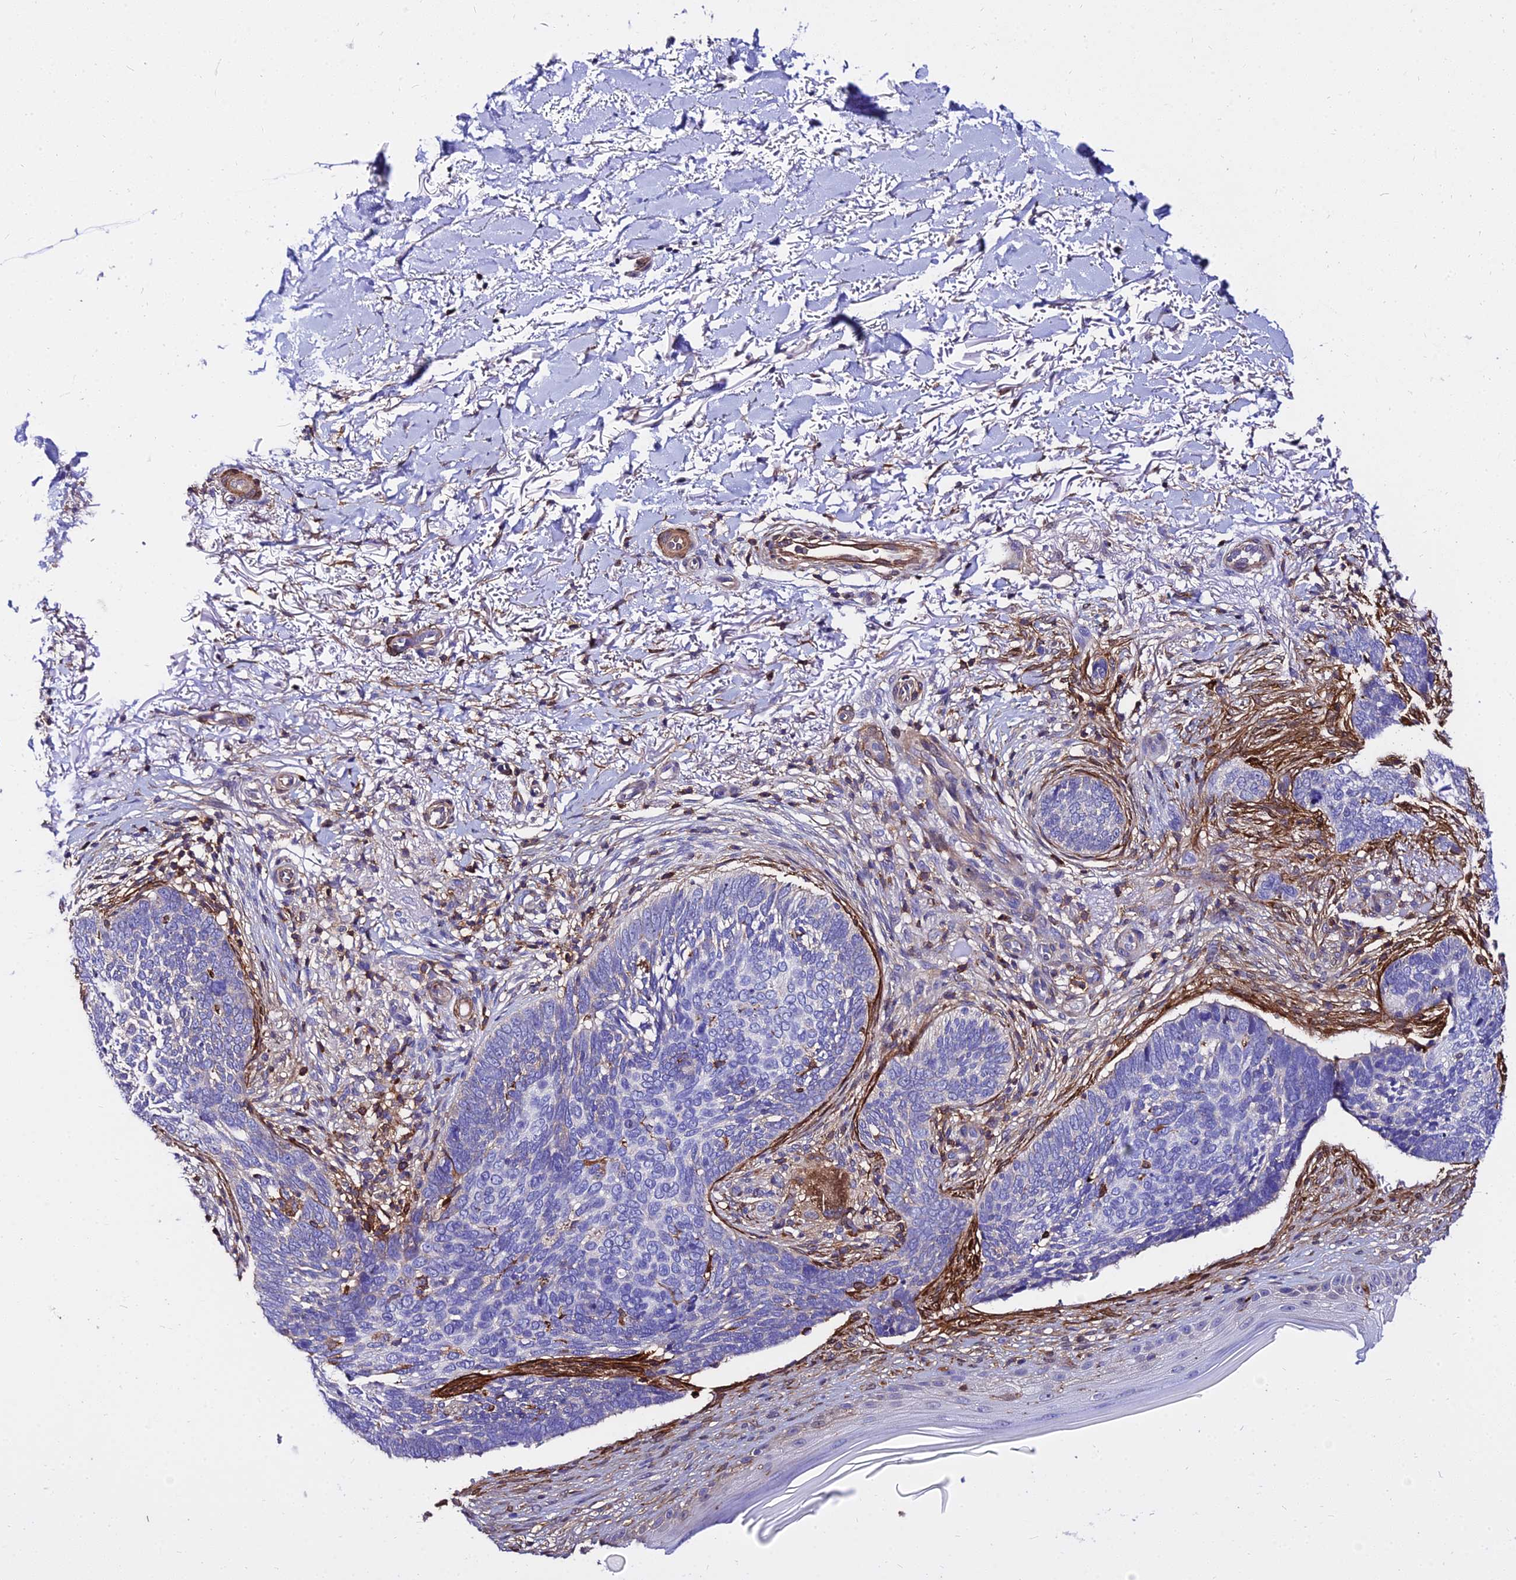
{"staining": {"intensity": "negative", "quantity": "none", "location": "none"}, "tissue": "skin cancer", "cell_type": "Tumor cells", "image_type": "cancer", "snomed": [{"axis": "morphology", "description": "Normal tissue, NOS"}, {"axis": "morphology", "description": "Basal cell carcinoma"}, {"axis": "topography", "description": "Skin"}], "caption": "Immunohistochemistry (IHC) histopathology image of neoplastic tissue: basal cell carcinoma (skin) stained with DAB exhibits no significant protein expression in tumor cells. (Stains: DAB (3,3'-diaminobenzidine) immunohistochemistry with hematoxylin counter stain, Microscopy: brightfield microscopy at high magnification).", "gene": "CSRP1", "patient": {"sex": "female", "age": 67}}